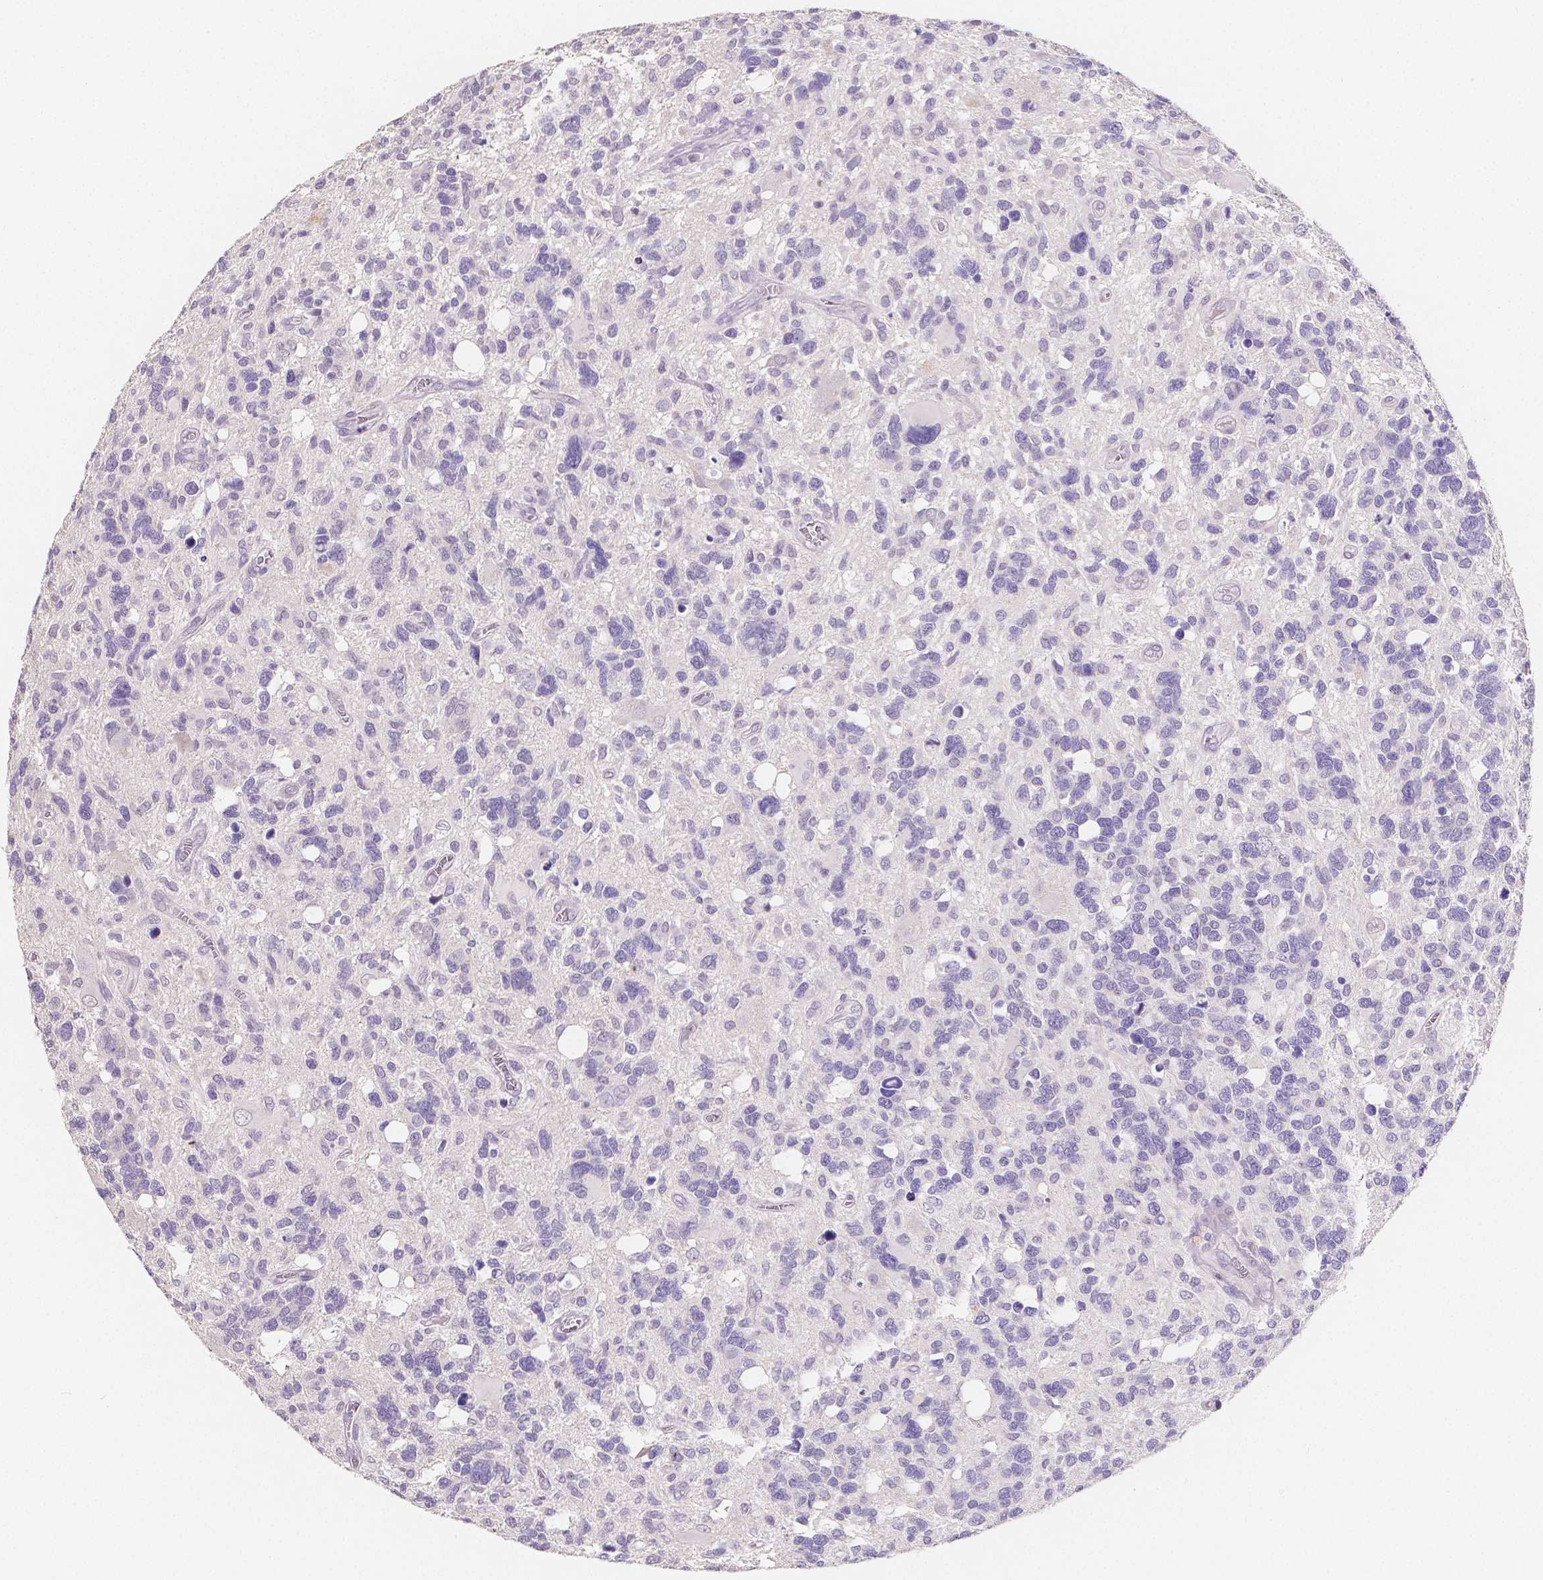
{"staining": {"intensity": "negative", "quantity": "none", "location": "none"}, "tissue": "glioma", "cell_type": "Tumor cells", "image_type": "cancer", "snomed": [{"axis": "morphology", "description": "Glioma, malignant, High grade"}, {"axis": "topography", "description": "Brain"}], "caption": "Tumor cells are negative for brown protein staining in malignant glioma (high-grade).", "gene": "ACP5", "patient": {"sex": "male", "age": 49}}